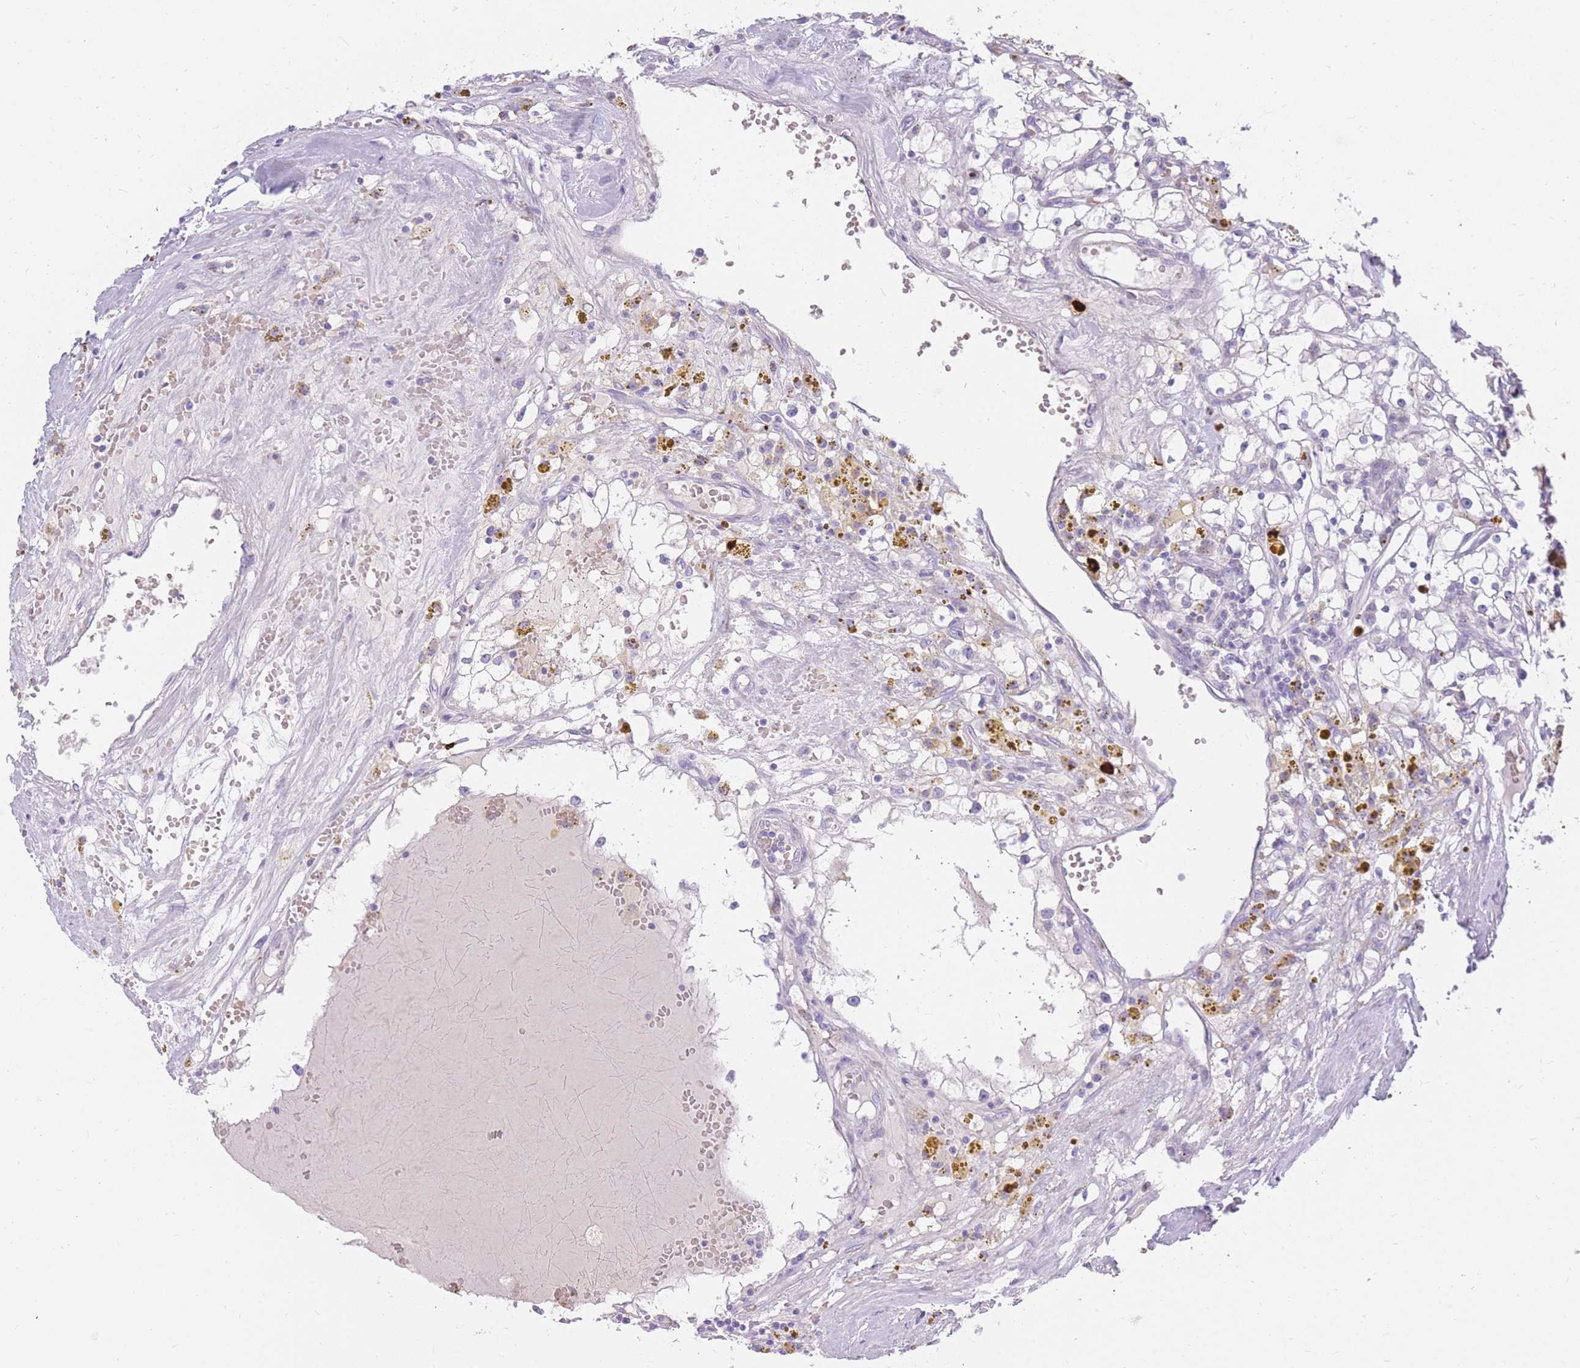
{"staining": {"intensity": "negative", "quantity": "none", "location": "none"}, "tissue": "renal cancer", "cell_type": "Tumor cells", "image_type": "cancer", "snomed": [{"axis": "morphology", "description": "Adenocarcinoma, NOS"}, {"axis": "topography", "description": "Kidney"}], "caption": "A high-resolution micrograph shows immunohistochemistry staining of renal cancer, which reveals no significant staining in tumor cells. The staining was performed using DAB (3,3'-diaminobenzidine) to visualize the protein expression in brown, while the nuclei were stained in blue with hematoxylin (Magnification: 20x).", "gene": "TPSD1", "patient": {"sex": "male", "age": 56}}